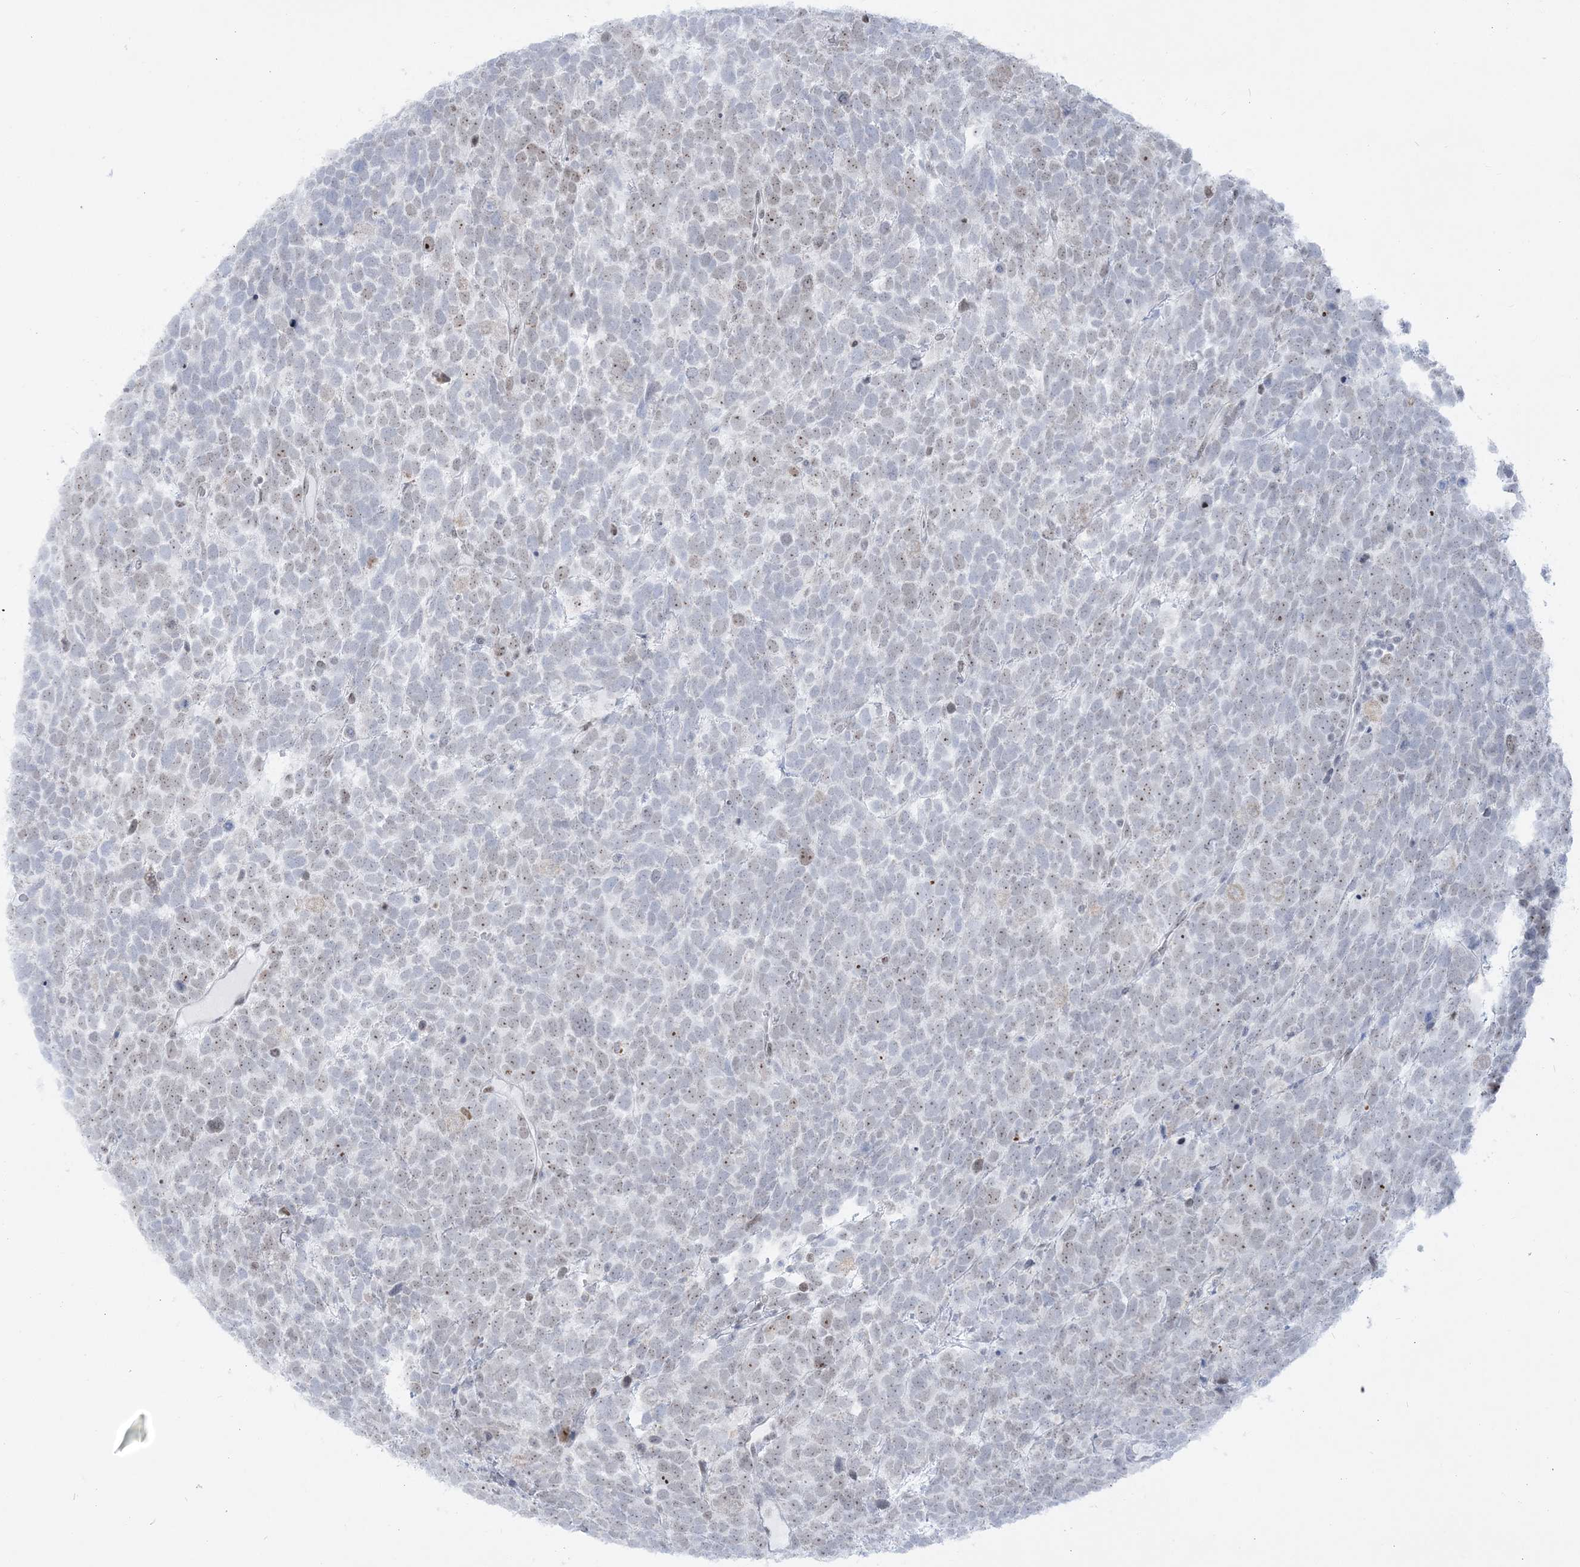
{"staining": {"intensity": "moderate", "quantity": "<25%", "location": "nuclear"}, "tissue": "urothelial cancer", "cell_type": "Tumor cells", "image_type": "cancer", "snomed": [{"axis": "morphology", "description": "Urothelial carcinoma, High grade"}, {"axis": "topography", "description": "Urinary bladder"}], "caption": "Human urothelial carcinoma (high-grade) stained with a protein marker shows moderate staining in tumor cells.", "gene": "DDX21", "patient": {"sex": "female", "age": 82}}